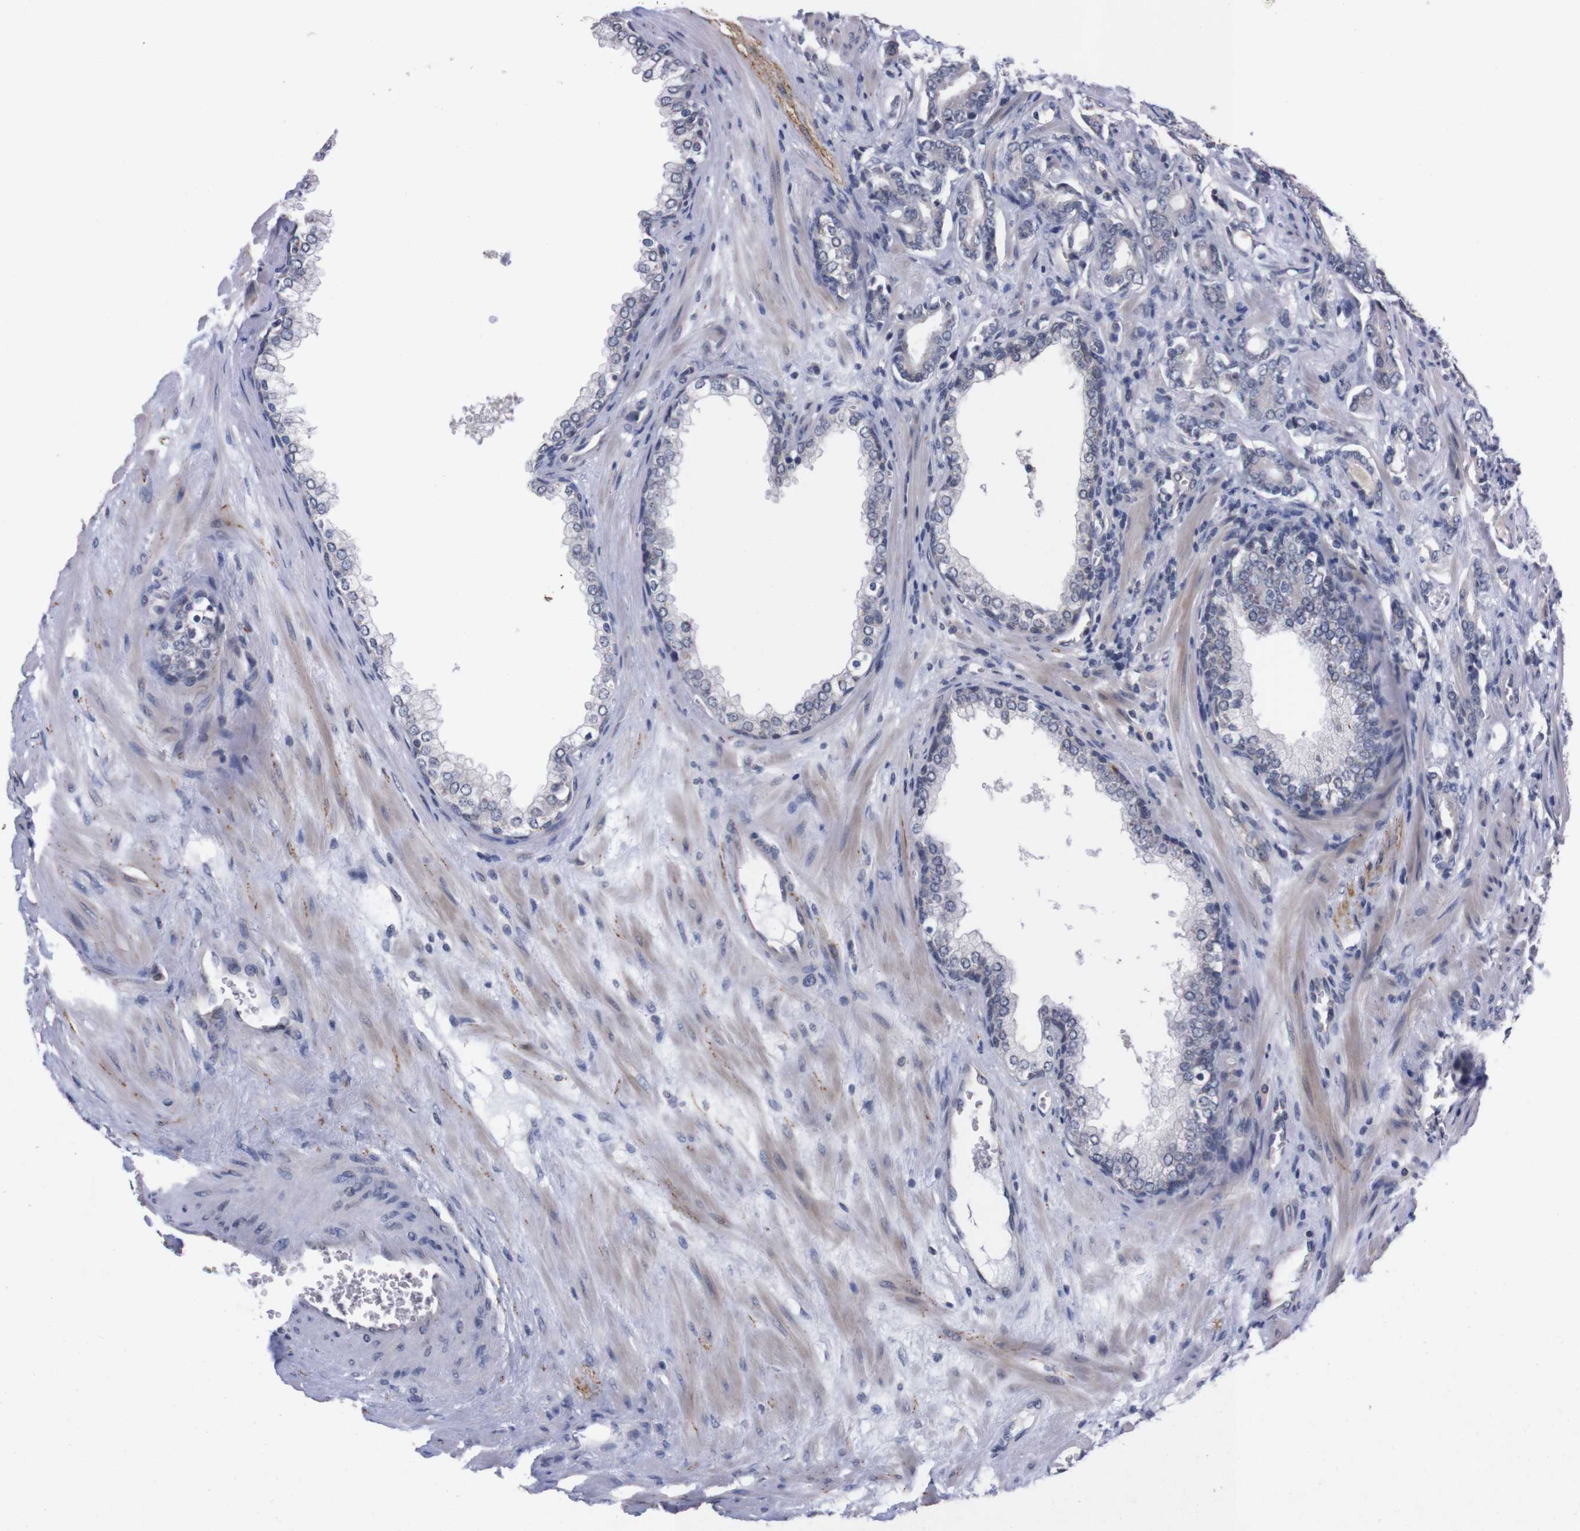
{"staining": {"intensity": "negative", "quantity": "none", "location": "none"}, "tissue": "prostate cancer", "cell_type": "Tumor cells", "image_type": "cancer", "snomed": [{"axis": "morphology", "description": "Adenocarcinoma, Low grade"}, {"axis": "topography", "description": "Prostate"}], "caption": "This is an immunohistochemistry image of human prostate cancer. There is no positivity in tumor cells.", "gene": "TNFRSF21", "patient": {"sex": "male", "age": 58}}